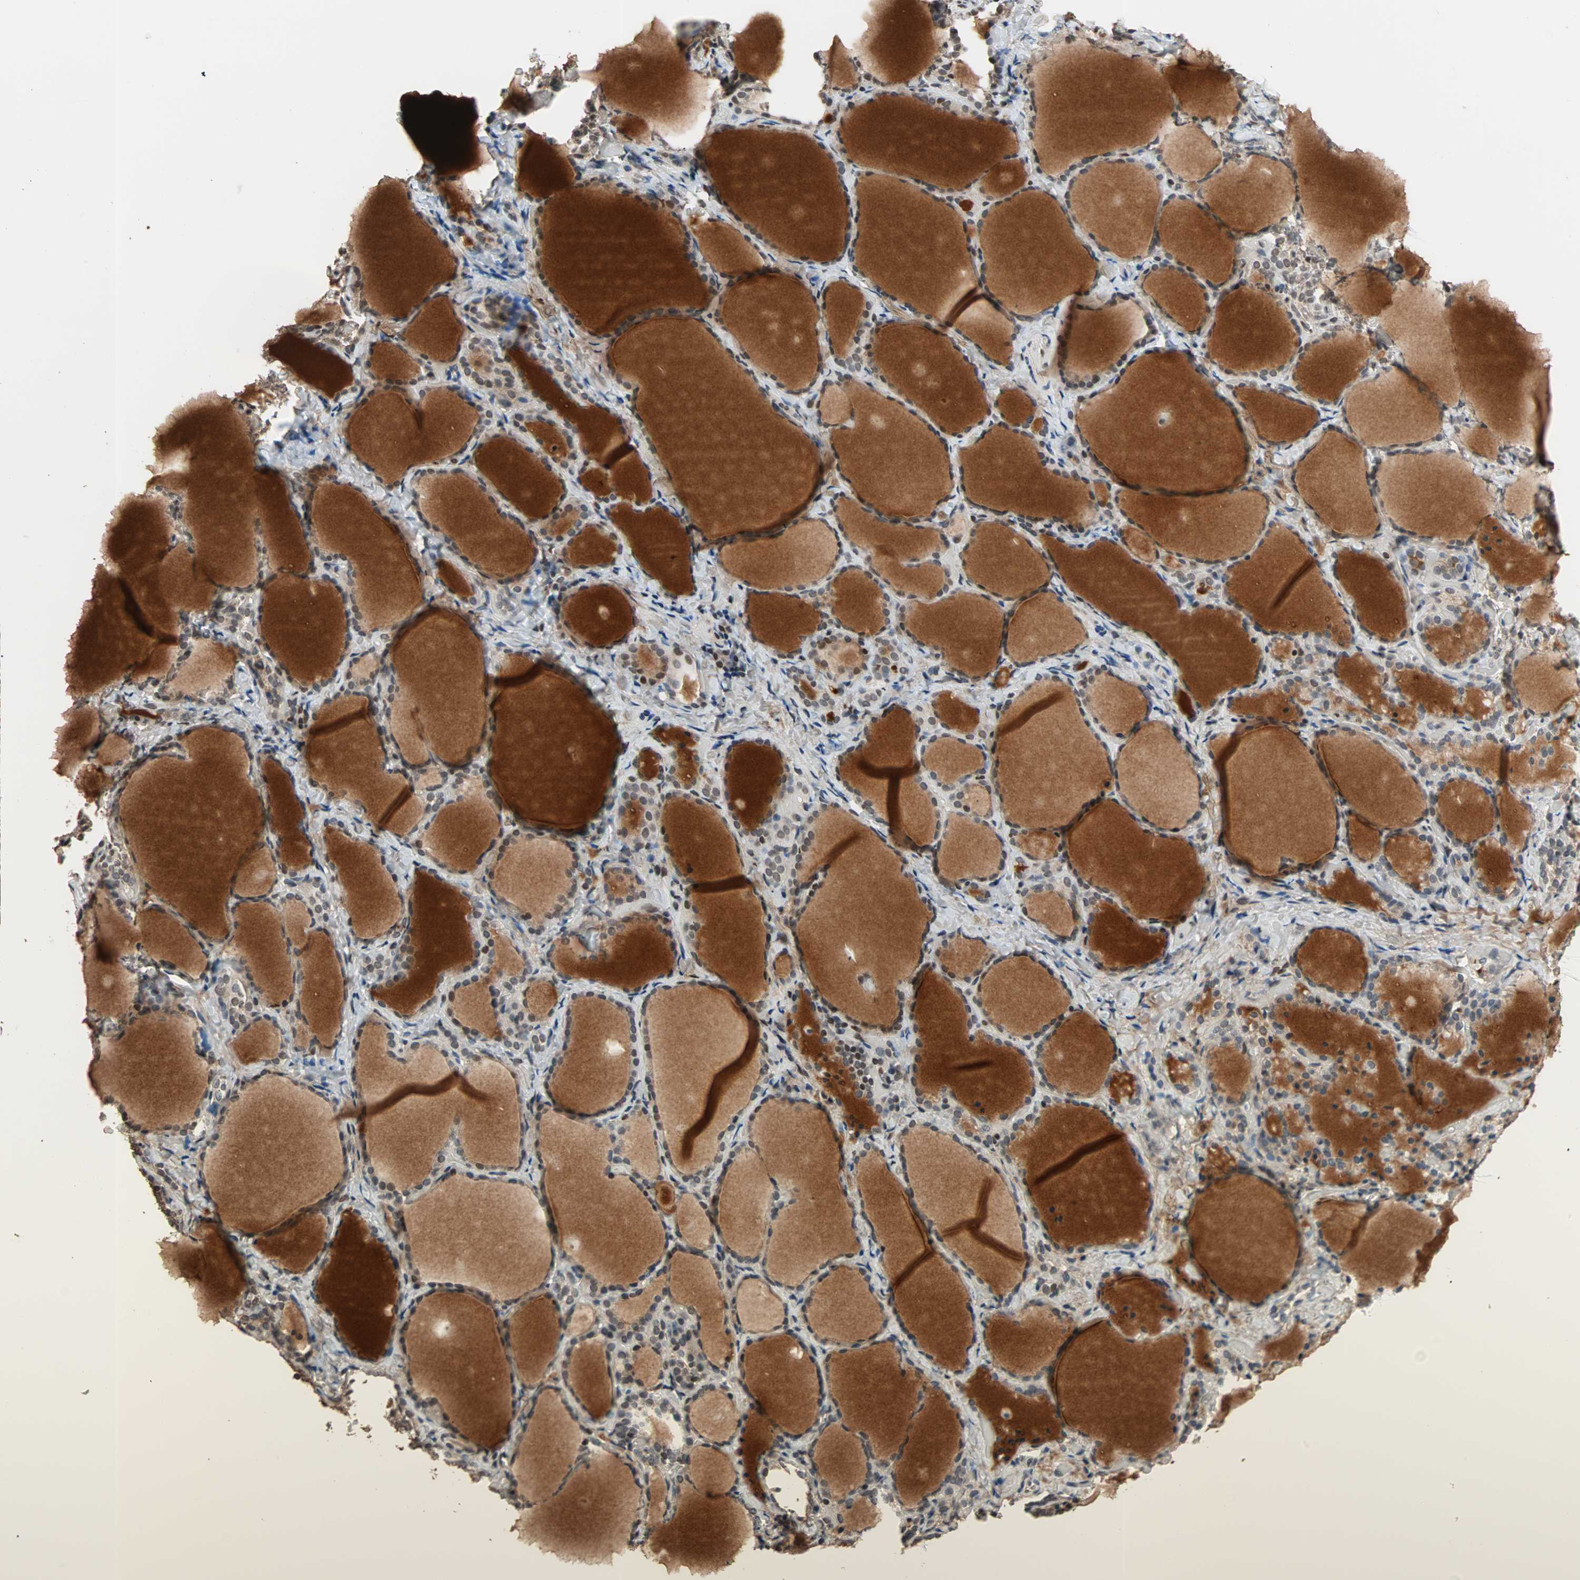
{"staining": {"intensity": "negative", "quantity": "none", "location": "none"}, "tissue": "thyroid gland", "cell_type": "Glandular cells", "image_type": "normal", "snomed": [{"axis": "morphology", "description": "Normal tissue, NOS"}, {"axis": "morphology", "description": "Papillary adenocarcinoma, NOS"}, {"axis": "topography", "description": "Thyroid gland"}], "caption": "Protein analysis of unremarkable thyroid gland reveals no significant positivity in glandular cells.", "gene": "DAZAP1", "patient": {"sex": "female", "age": 30}}